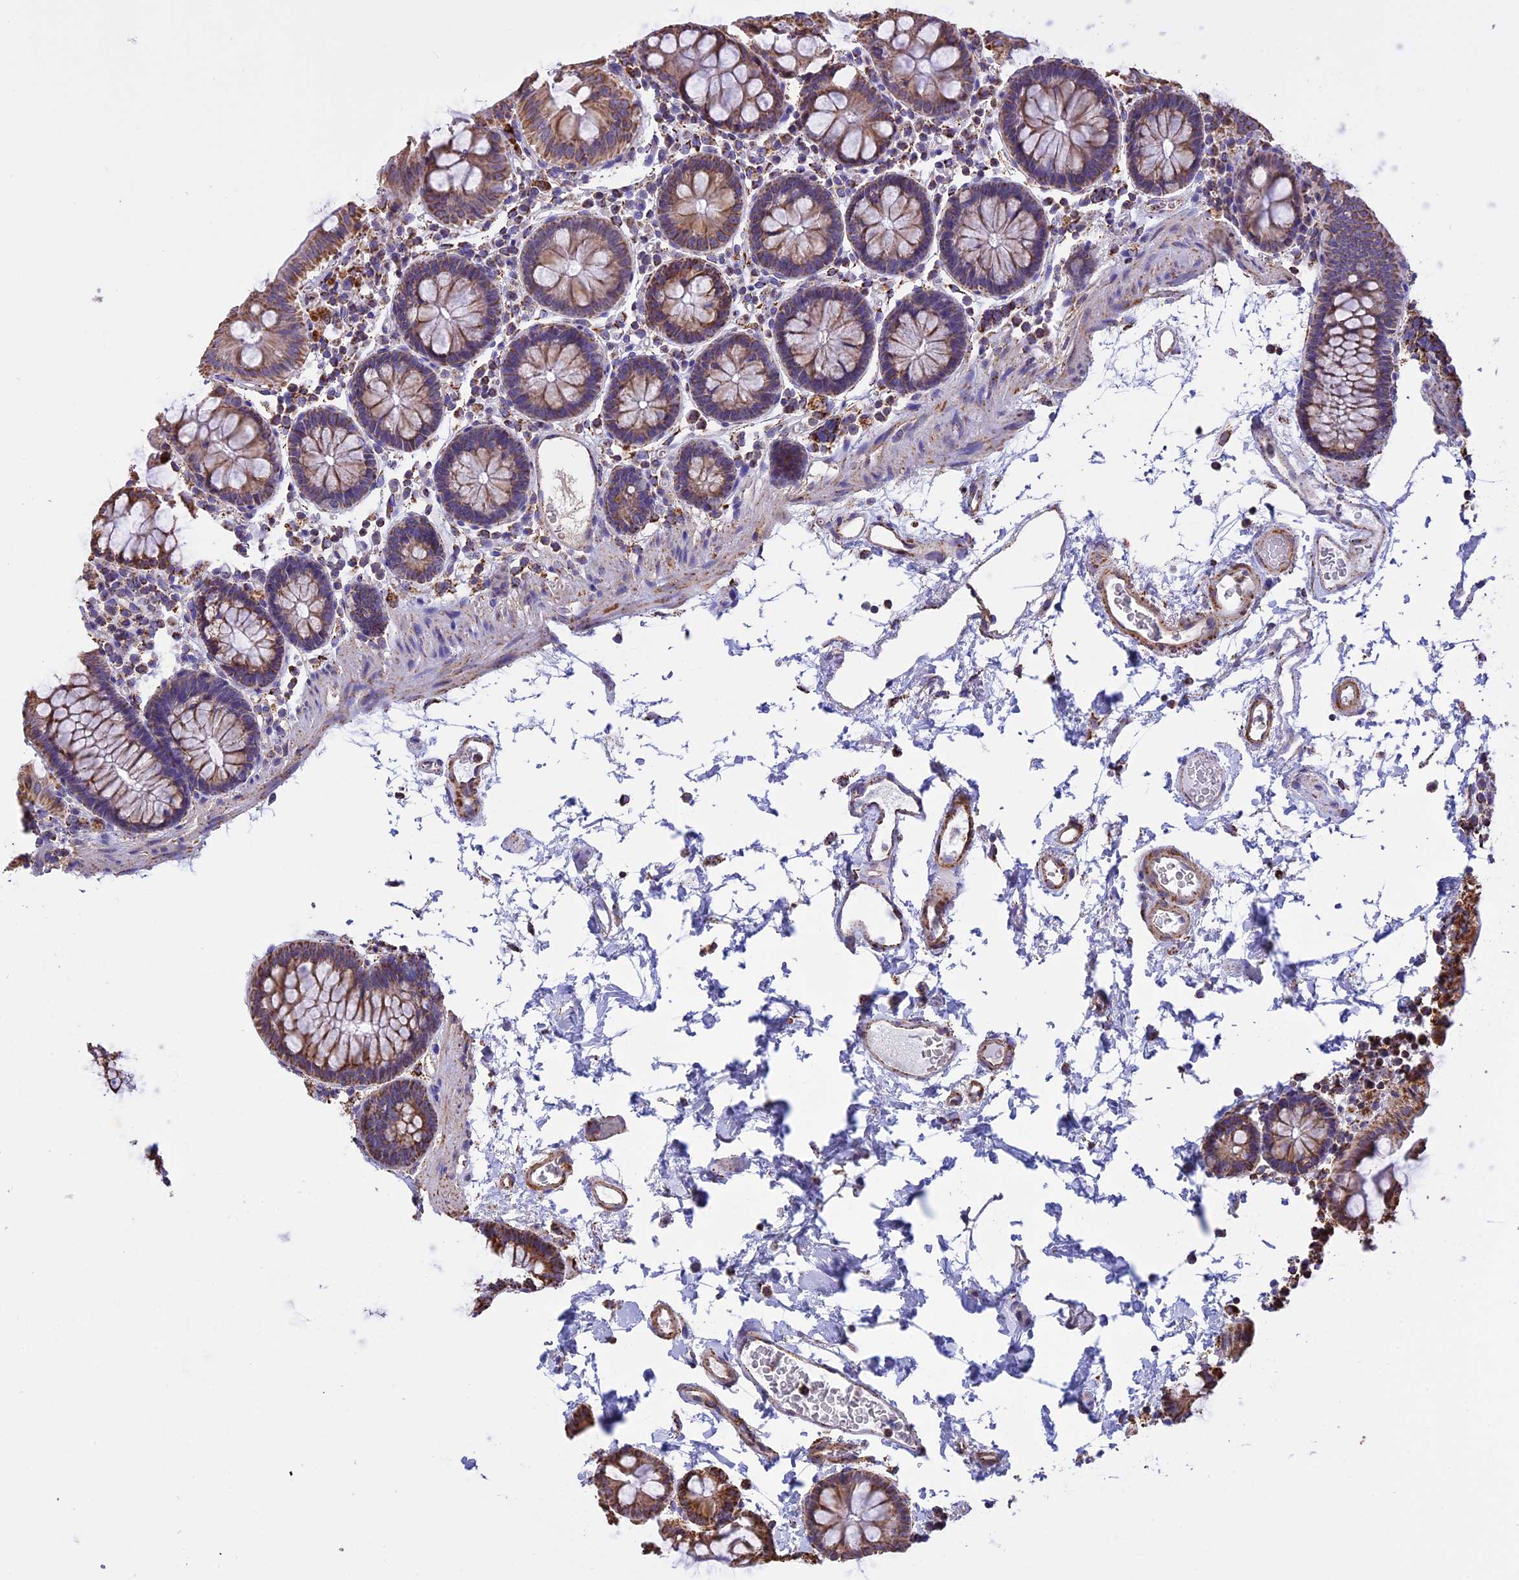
{"staining": {"intensity": "moderate", "quantity": ">75%", "location": "cytoplasmic/membranous"}, "tissue": "colon", "cell_type": "Endothelial cells", "image_type": "normal", "snomed": [{"axis": "morphology", "description": "Normal tissue, NOS"}, {"axis": "topography", "description": "Colon"}], "caption": "Immunohistochemistry (IHC) (DAB (3,3'-diaminobenzidine)) staining of unremarkable colon shows moderate cytoplasmic/membranous protein positivity in approximately >75% of endothelial cells.", "gene": "KCNG1", "patient": {"sex": "male", "age": 75}}